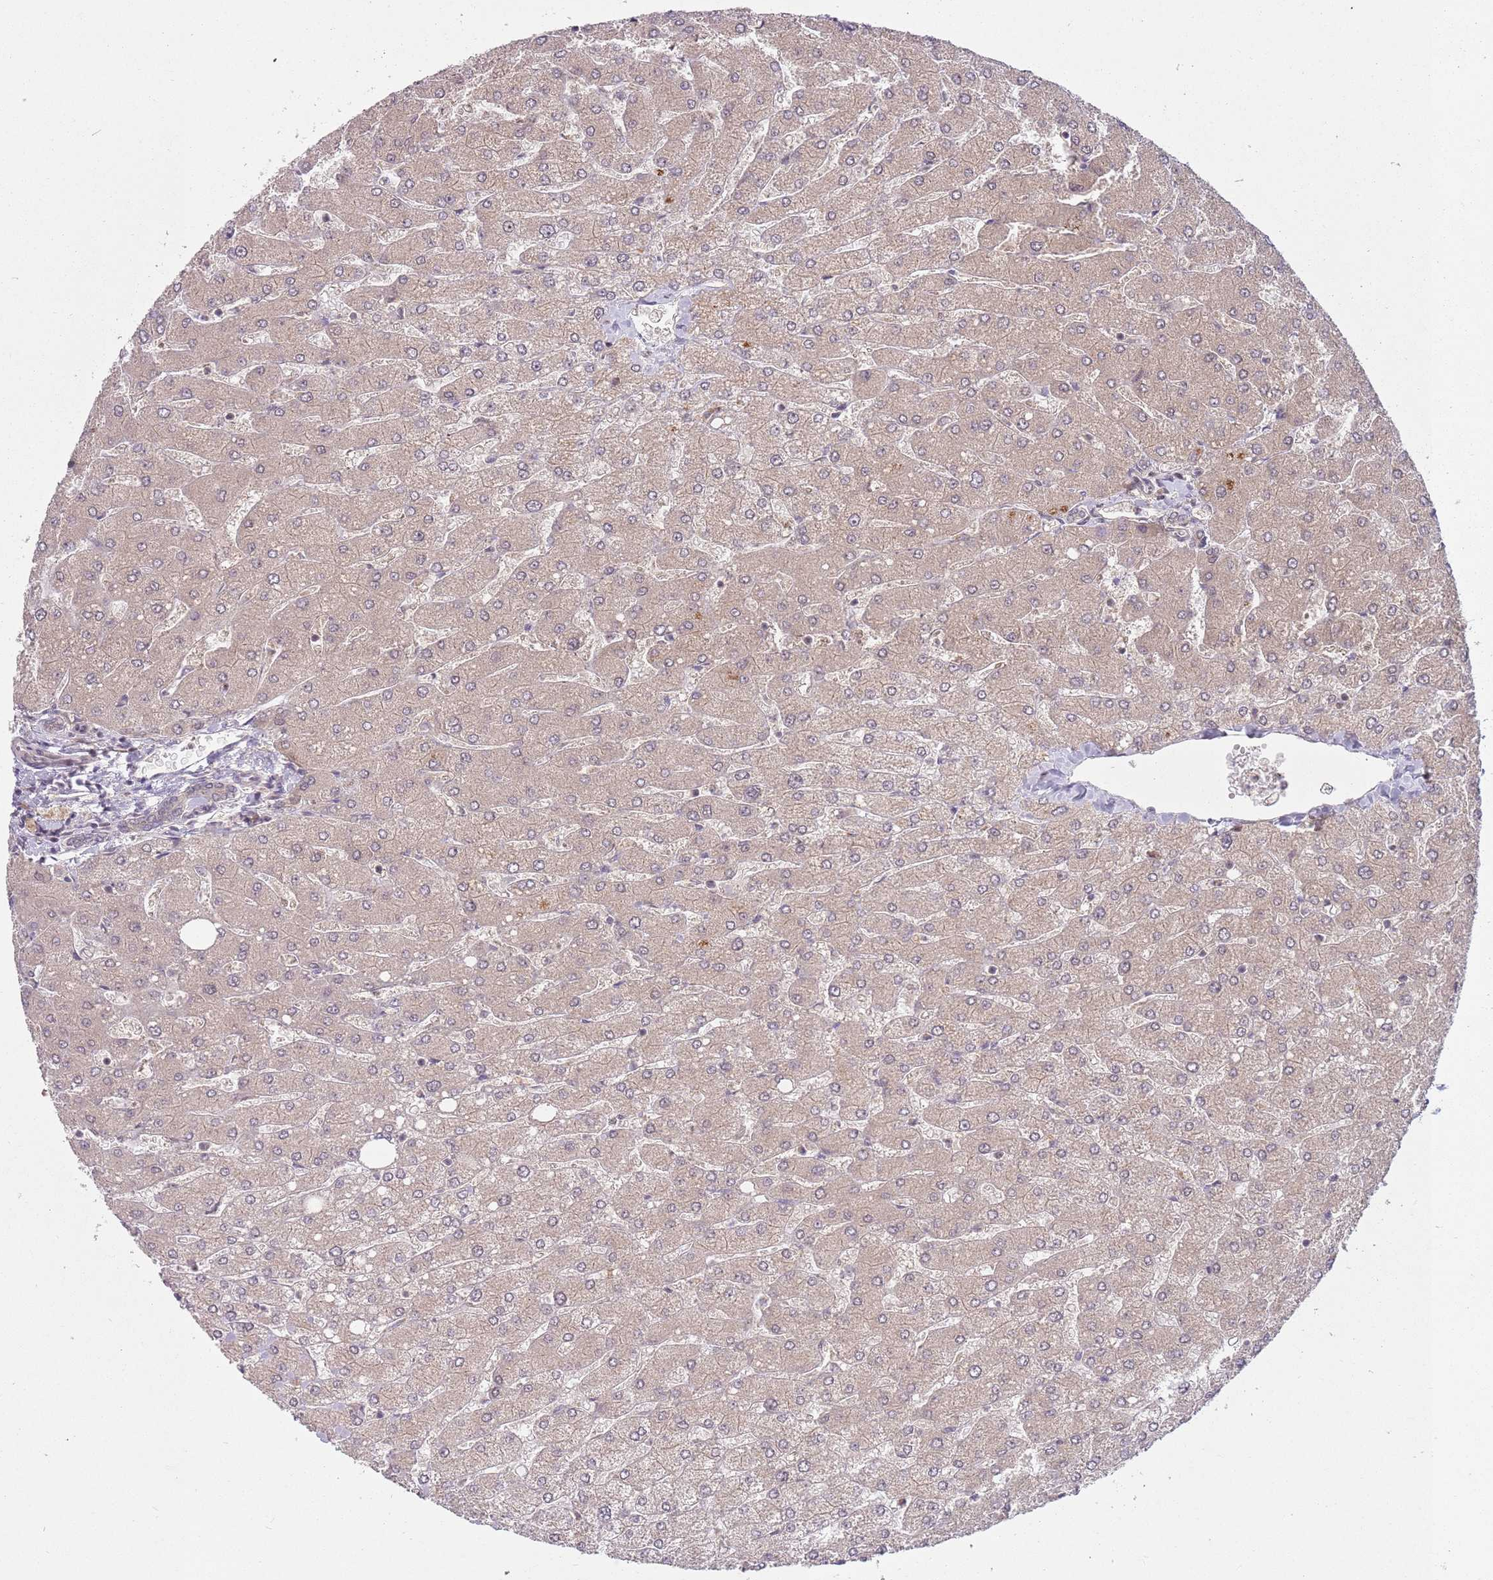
{"staining": {"intensity": "weak", "quantity": "<25%", "location": "cytoplasmic/membranous"}, "tissue": "liver", "cell_type": "Cholangiocytes", "image_type": "normal", "snomed": [{"axis": "morphology", "description": "Normal tissue, NOS"}, {"axis": "topography", "description": "Liver"}], "caption": "Immunohistochemical staining of normal human liver exhibits no significant expression in cholangiocytes. (DAB (3,3'-diaminobenzidine) immunohistochemistry (IHC) visualized using brightfield microscopy, high magnification).", "gene": "ADAMTS3", "patient": {"sex": "male", "age": 55}}